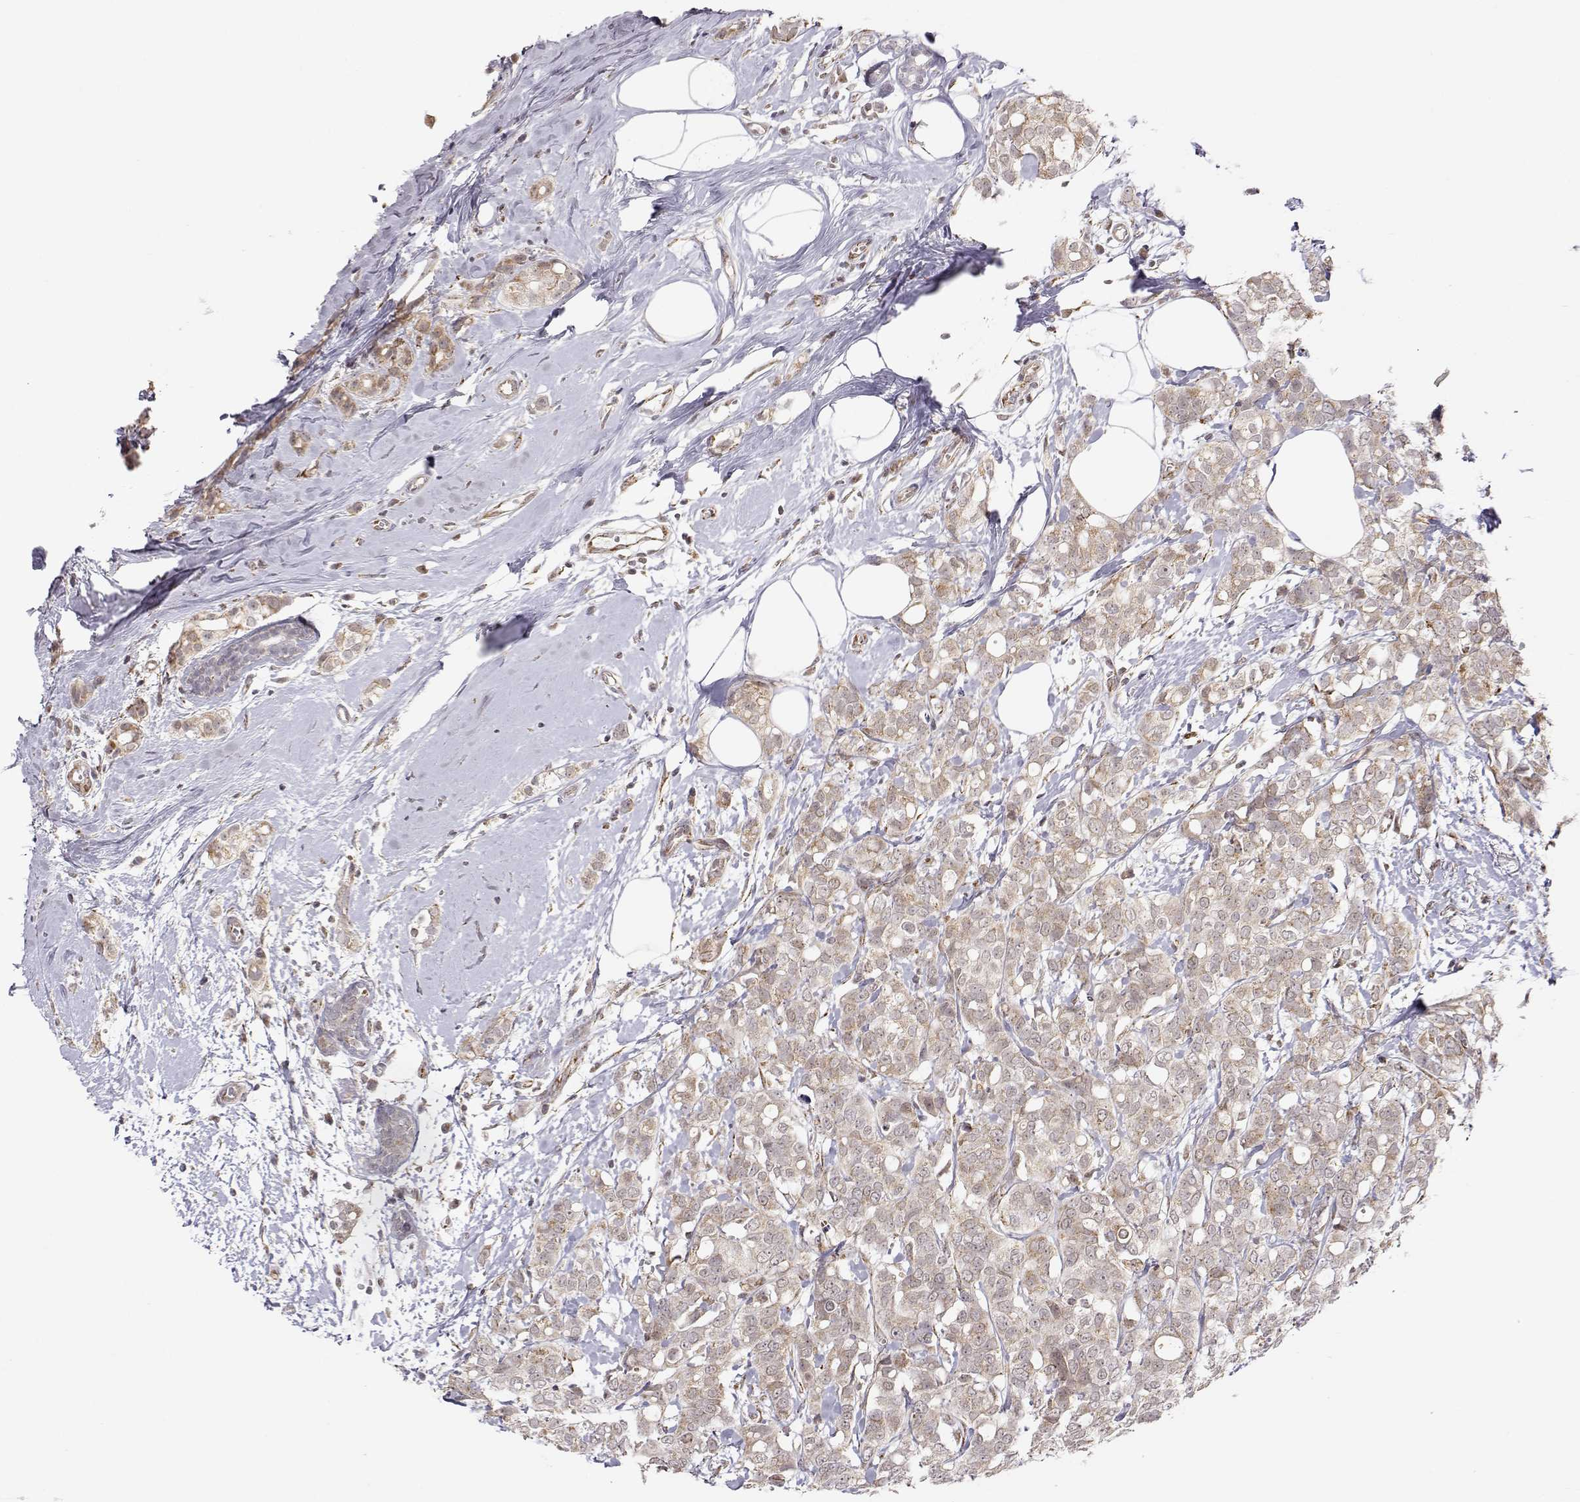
{"staining": {"intensity": "weak", "quantity": ">75%", "location": "cytoplasmic/membranous"}, "tissue": "breast cancer", "cell_type": "Tumor cells", "image_type": "cancer", "snomed": [{"axis": "morphology", "description": "Duct carcinoma"}, {"axis": "topography", "description": "Breast"}], "caption": "DAB immunohistochemical staining of human breast infiltrating ductal carcinoma demonstrates weak cytoplasmic/membranous protein staining in about >75% of tumor cells.", "gene": "EXOG", "patient": {"sex": "female", "age": 40}}